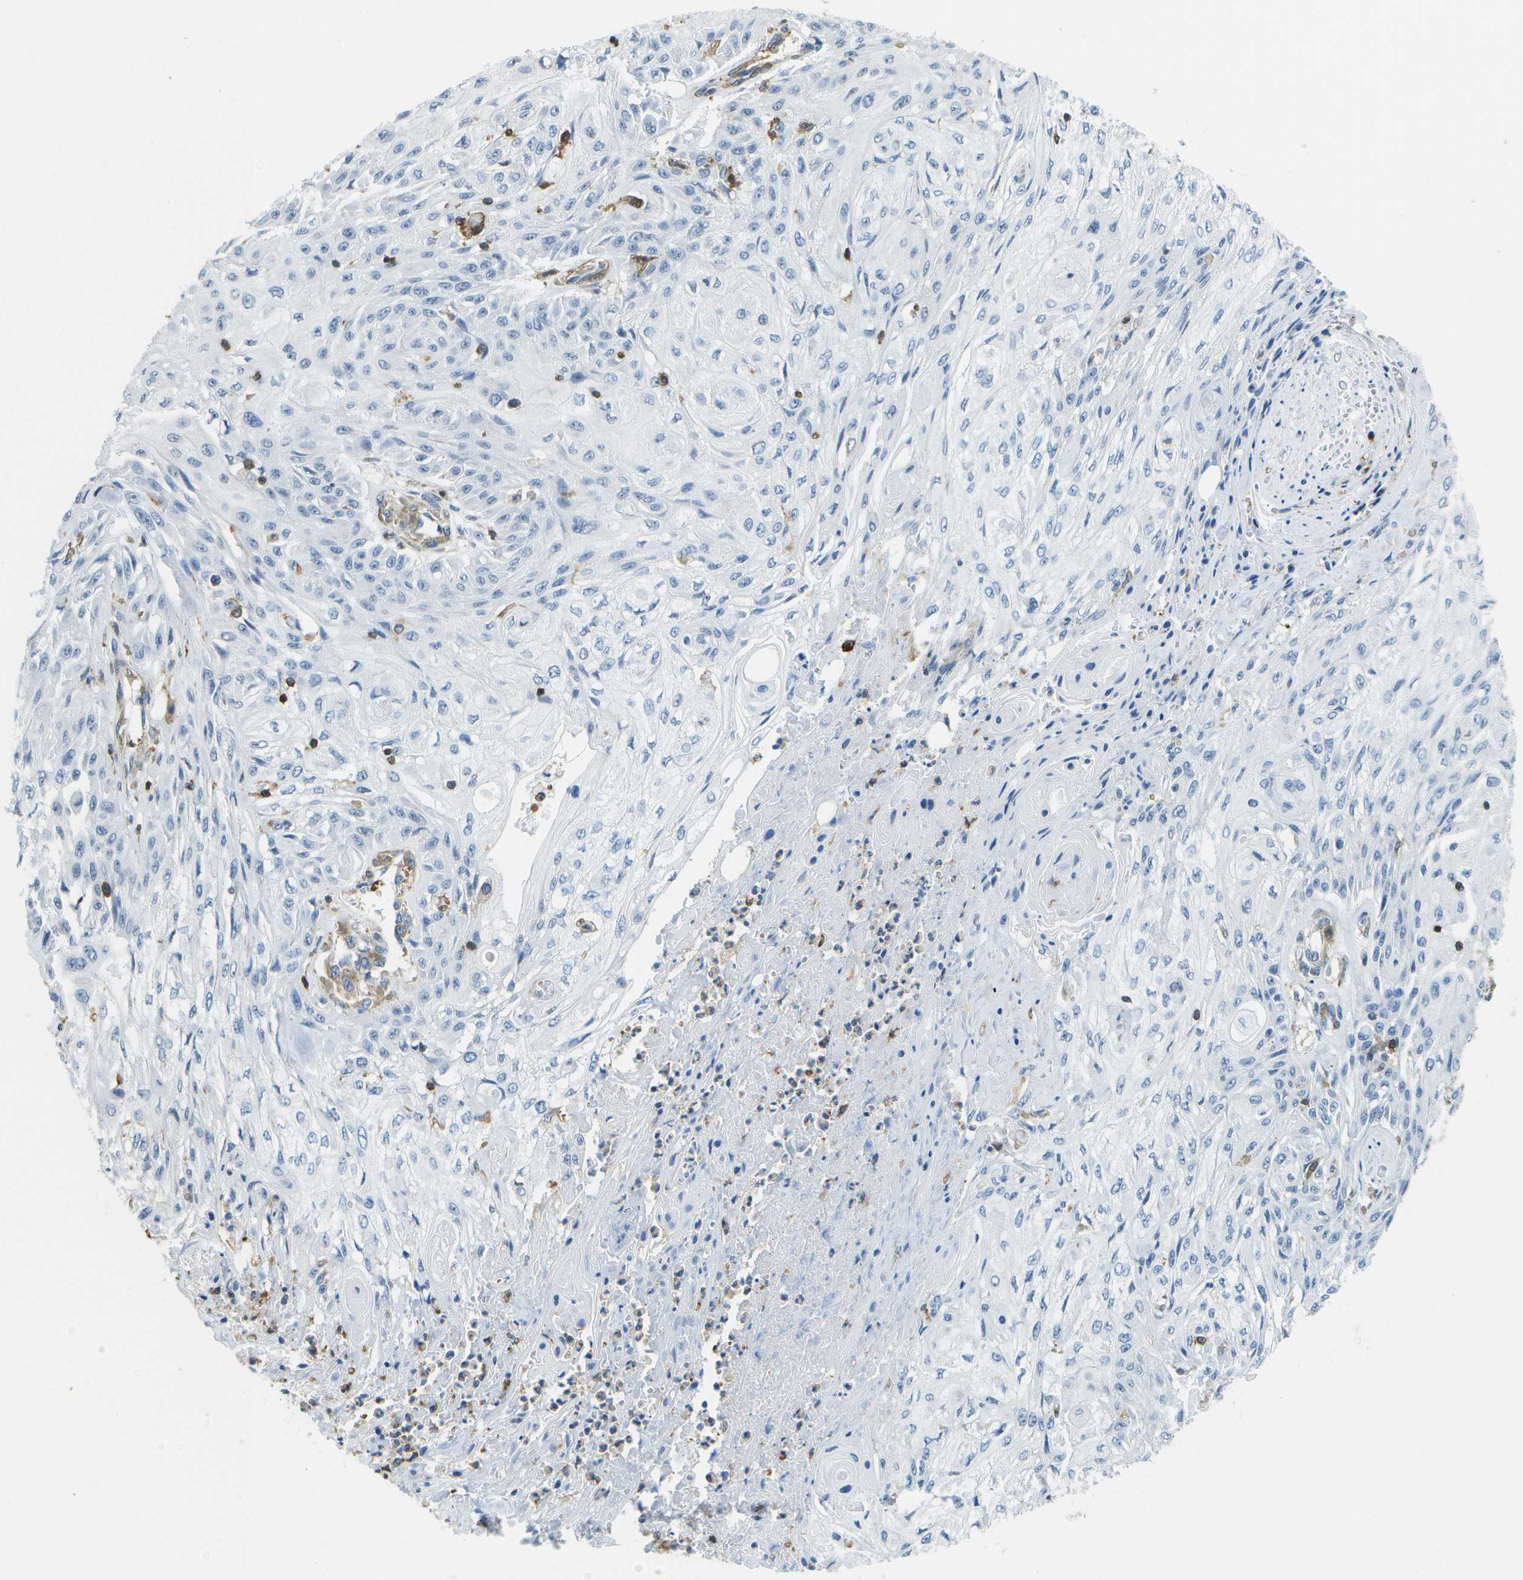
{"staining": {"intensity": "negative", "quantity": "none", "location": "none"}, "tissue": "skin cancer", "cell_type": "Tumor cells", "image_type": "cancer", "snomed": [{"axis": "morphology", "description": "Squamous cell carcinoma, NOS"}, {"axis": "morphology", "description": "Squamous cell carcinoma, metastatic, NOS"}, {"axis": "topography", "description": "Skin"}, {"axis": "topography", "description": "Lymph node"}], "caption": "An immunohistochemistry photomicrograph of skin cancer (squamous cell carcinoma) is shown. There is no staining in tumor cells of skin cancer (squamous cell carcinoma). The staining is performed using DAB (3,3'-diaminobenzidine) brown chromogen with nuclei counter-stained in using hematoxylin.", "gene": "RCSD1", "patient": {"sex": "male", "age": 75}}